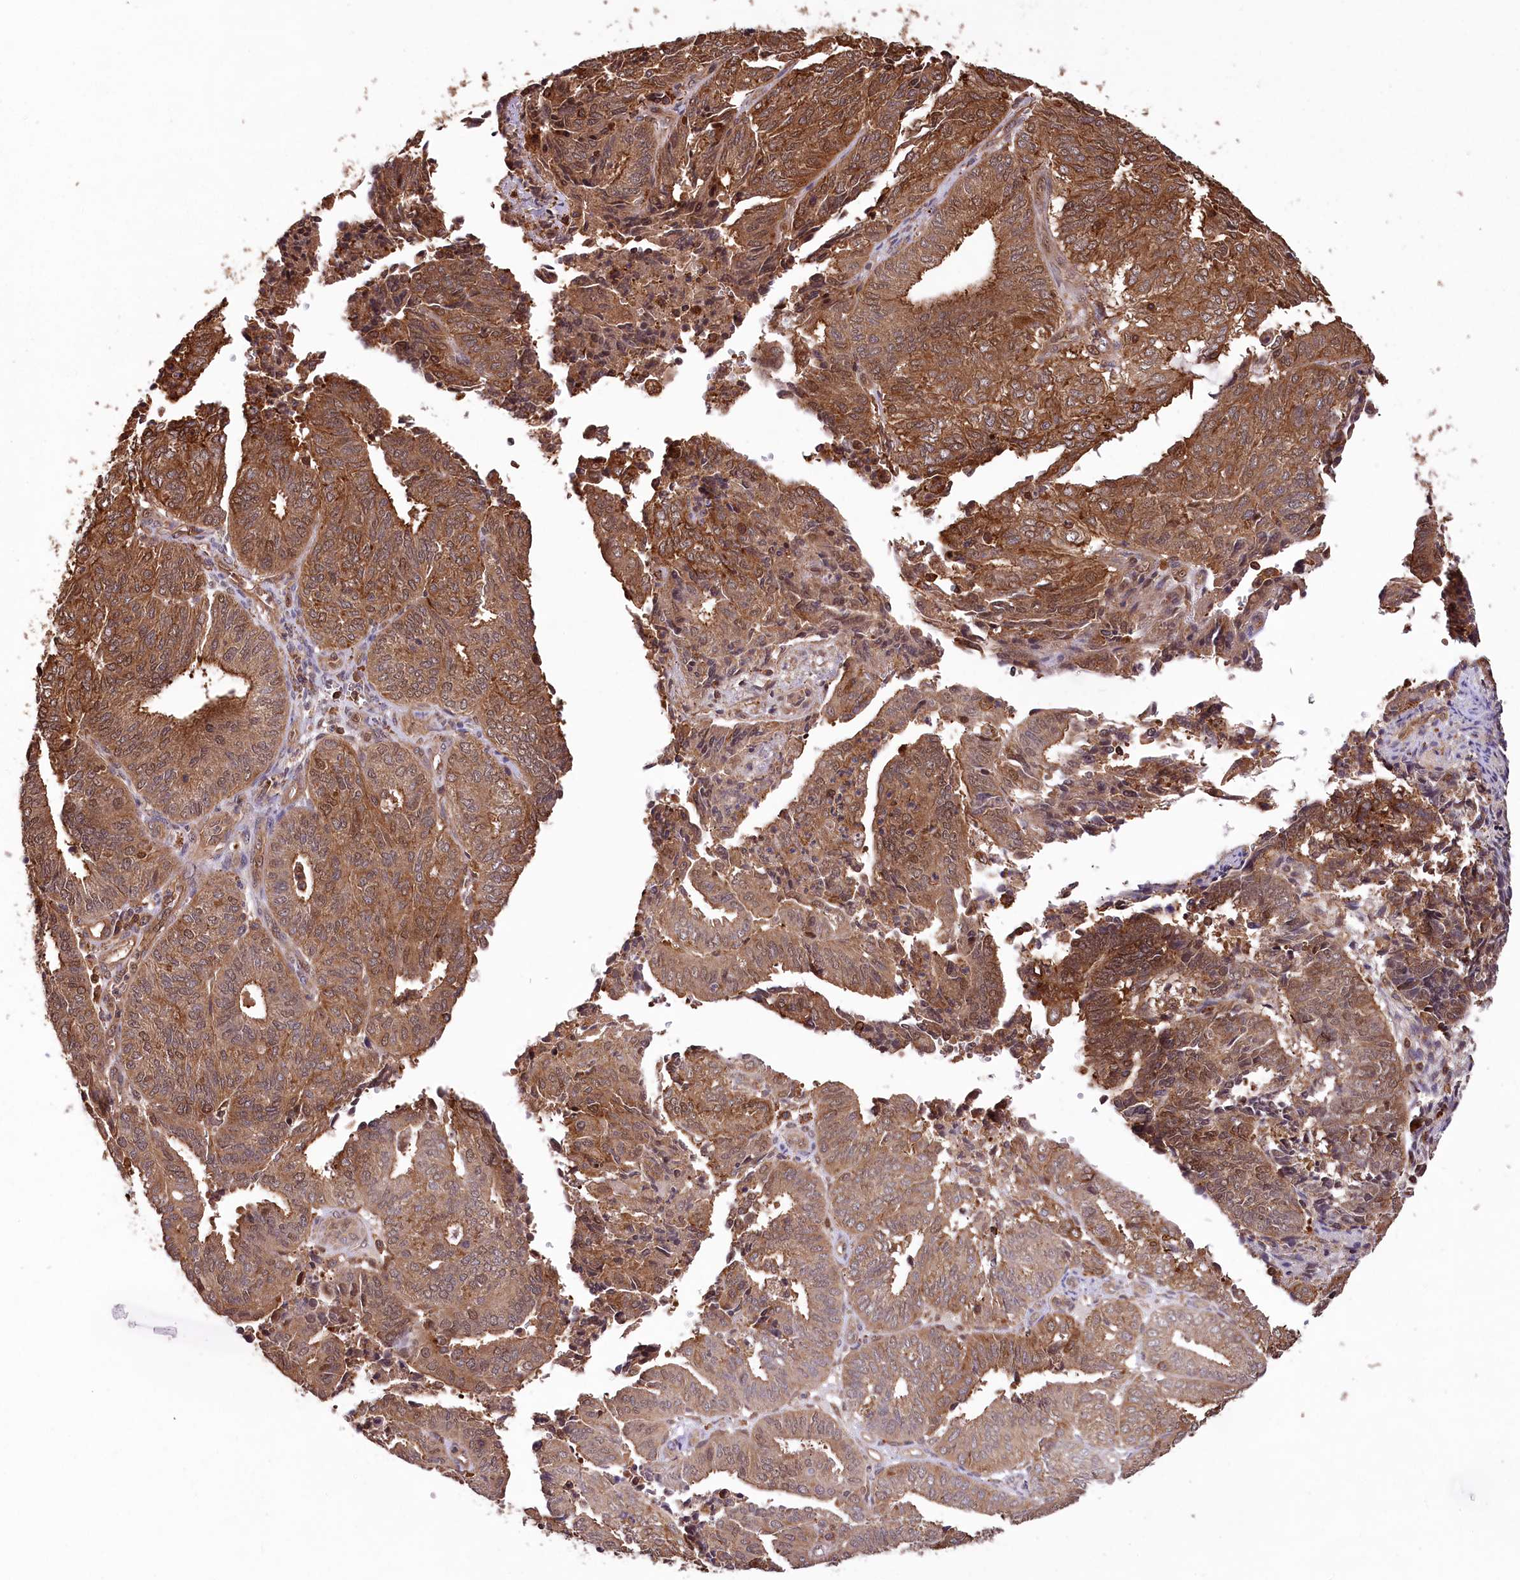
{"staining": {"intensity": "moderate", "quantity": ">75%", "location": "cytoplasmic/membranous"}, "tissue": "endometrial cancer", "cell_type": "Tumor cells", "image_type": "cancer", "snomed": [{"axis": "morphology", "description": "Adenocarcinoma, NOS"}, {"axis": "topography", "description": "Uterus"}], "caption": "Tumor cells exhibit medium levels of moderate cytoplasmic/membranous expression in about >75% of cells in adenocarcinoma (endometrial).", "gene": "DPP3", "patient": {"sex": "female", "age": 60}}